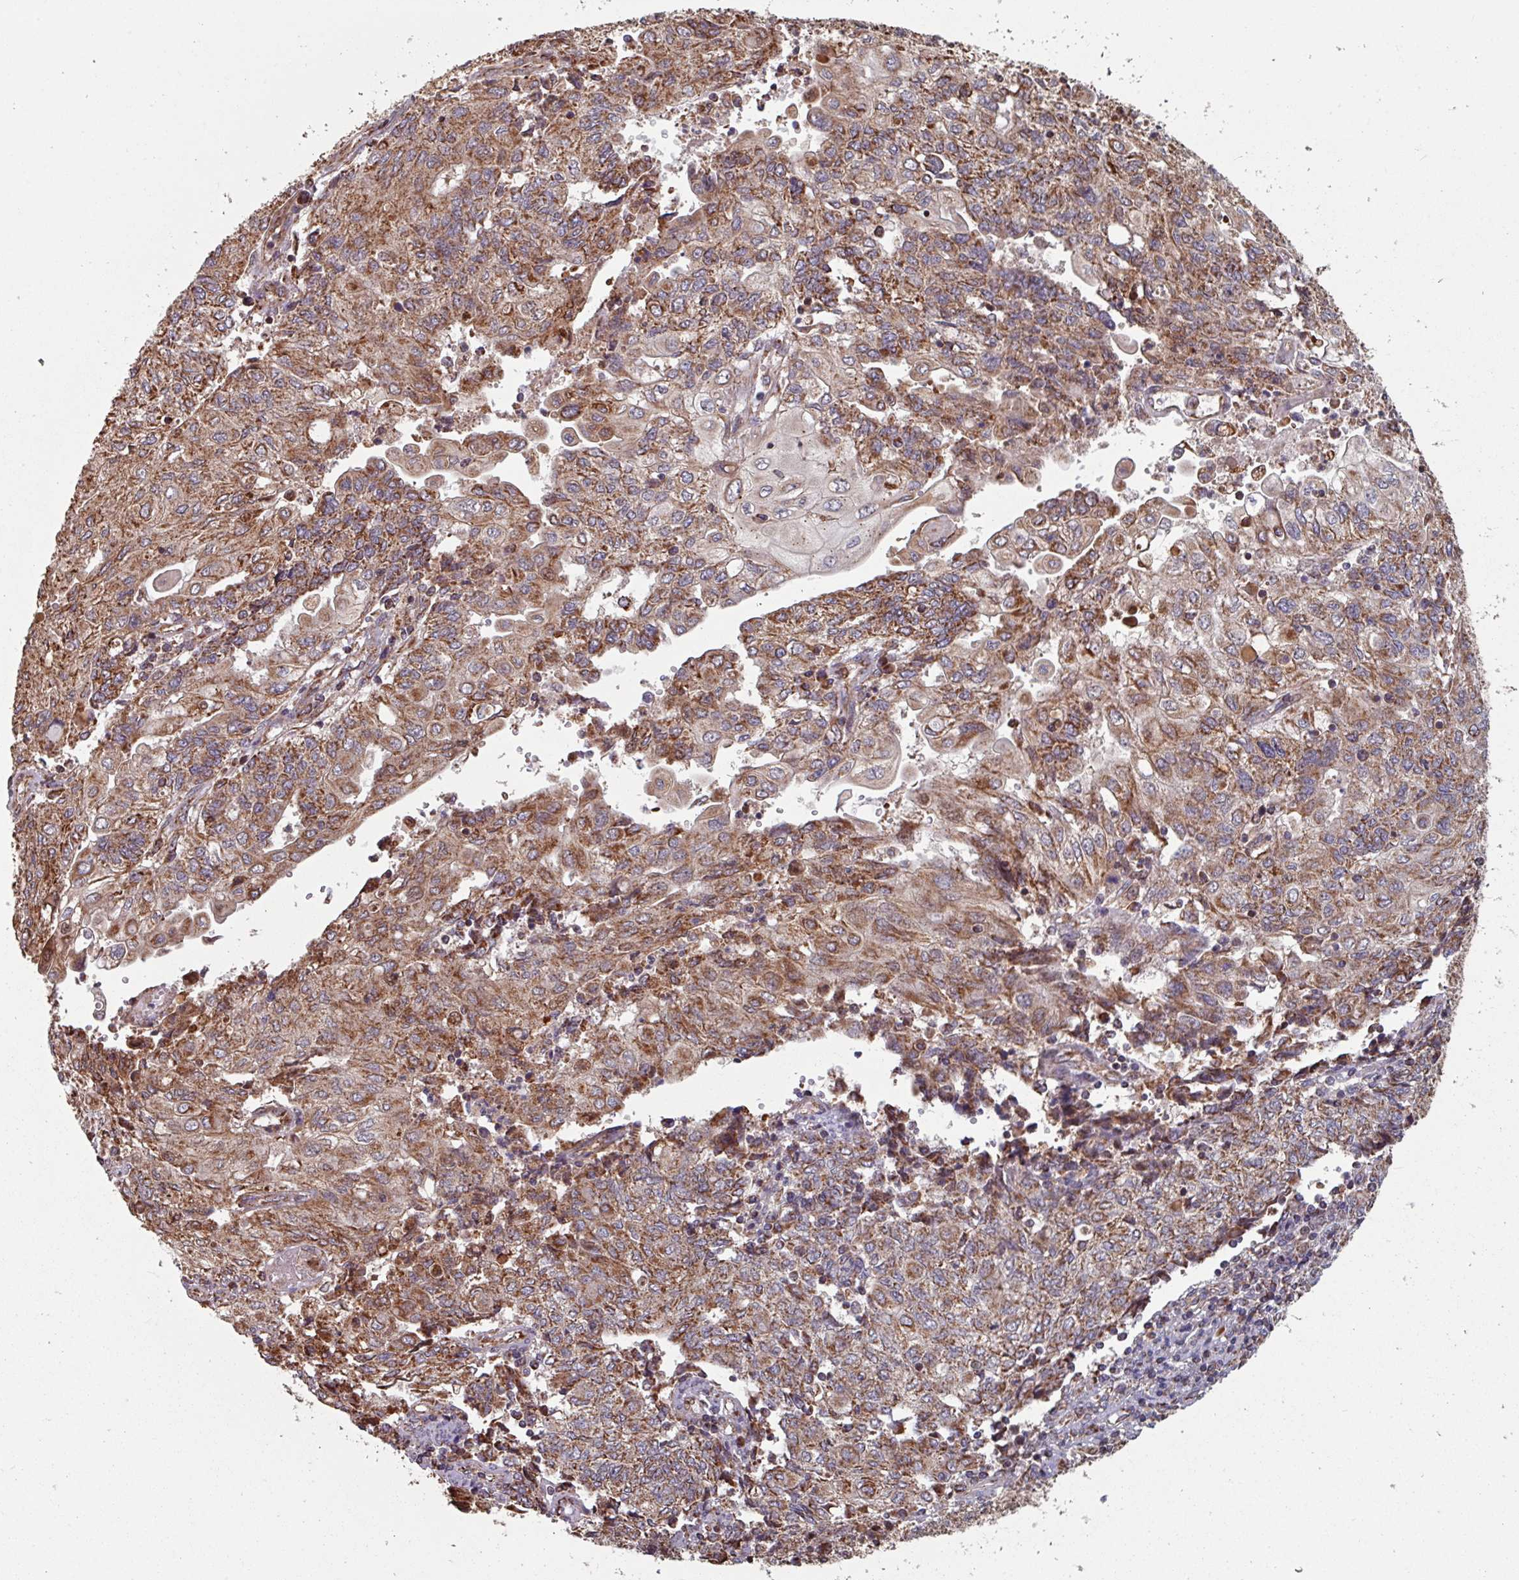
{"staining": {"intensity": "moderate", "quantity": ">75%", "location": "cytoplasmic/membranous"}, "tissue": "endometrial cancer", "cell_type": "Tumor cells", "image_type": "cancer", "snomed": [{"axis": "morphology", "description": "Adenocarcinoma, NOS"}, {"axis": "topography", "description": "Endometrium"}], "caption": "About >75% of tumor cells in endometrial cancer exhibit moderate cytoplasmic/membranous protein positivity as visualized by brown immunohistochemical staining.", "gene": "COX7C", "patient": {"sex": "female", "age": 54}}